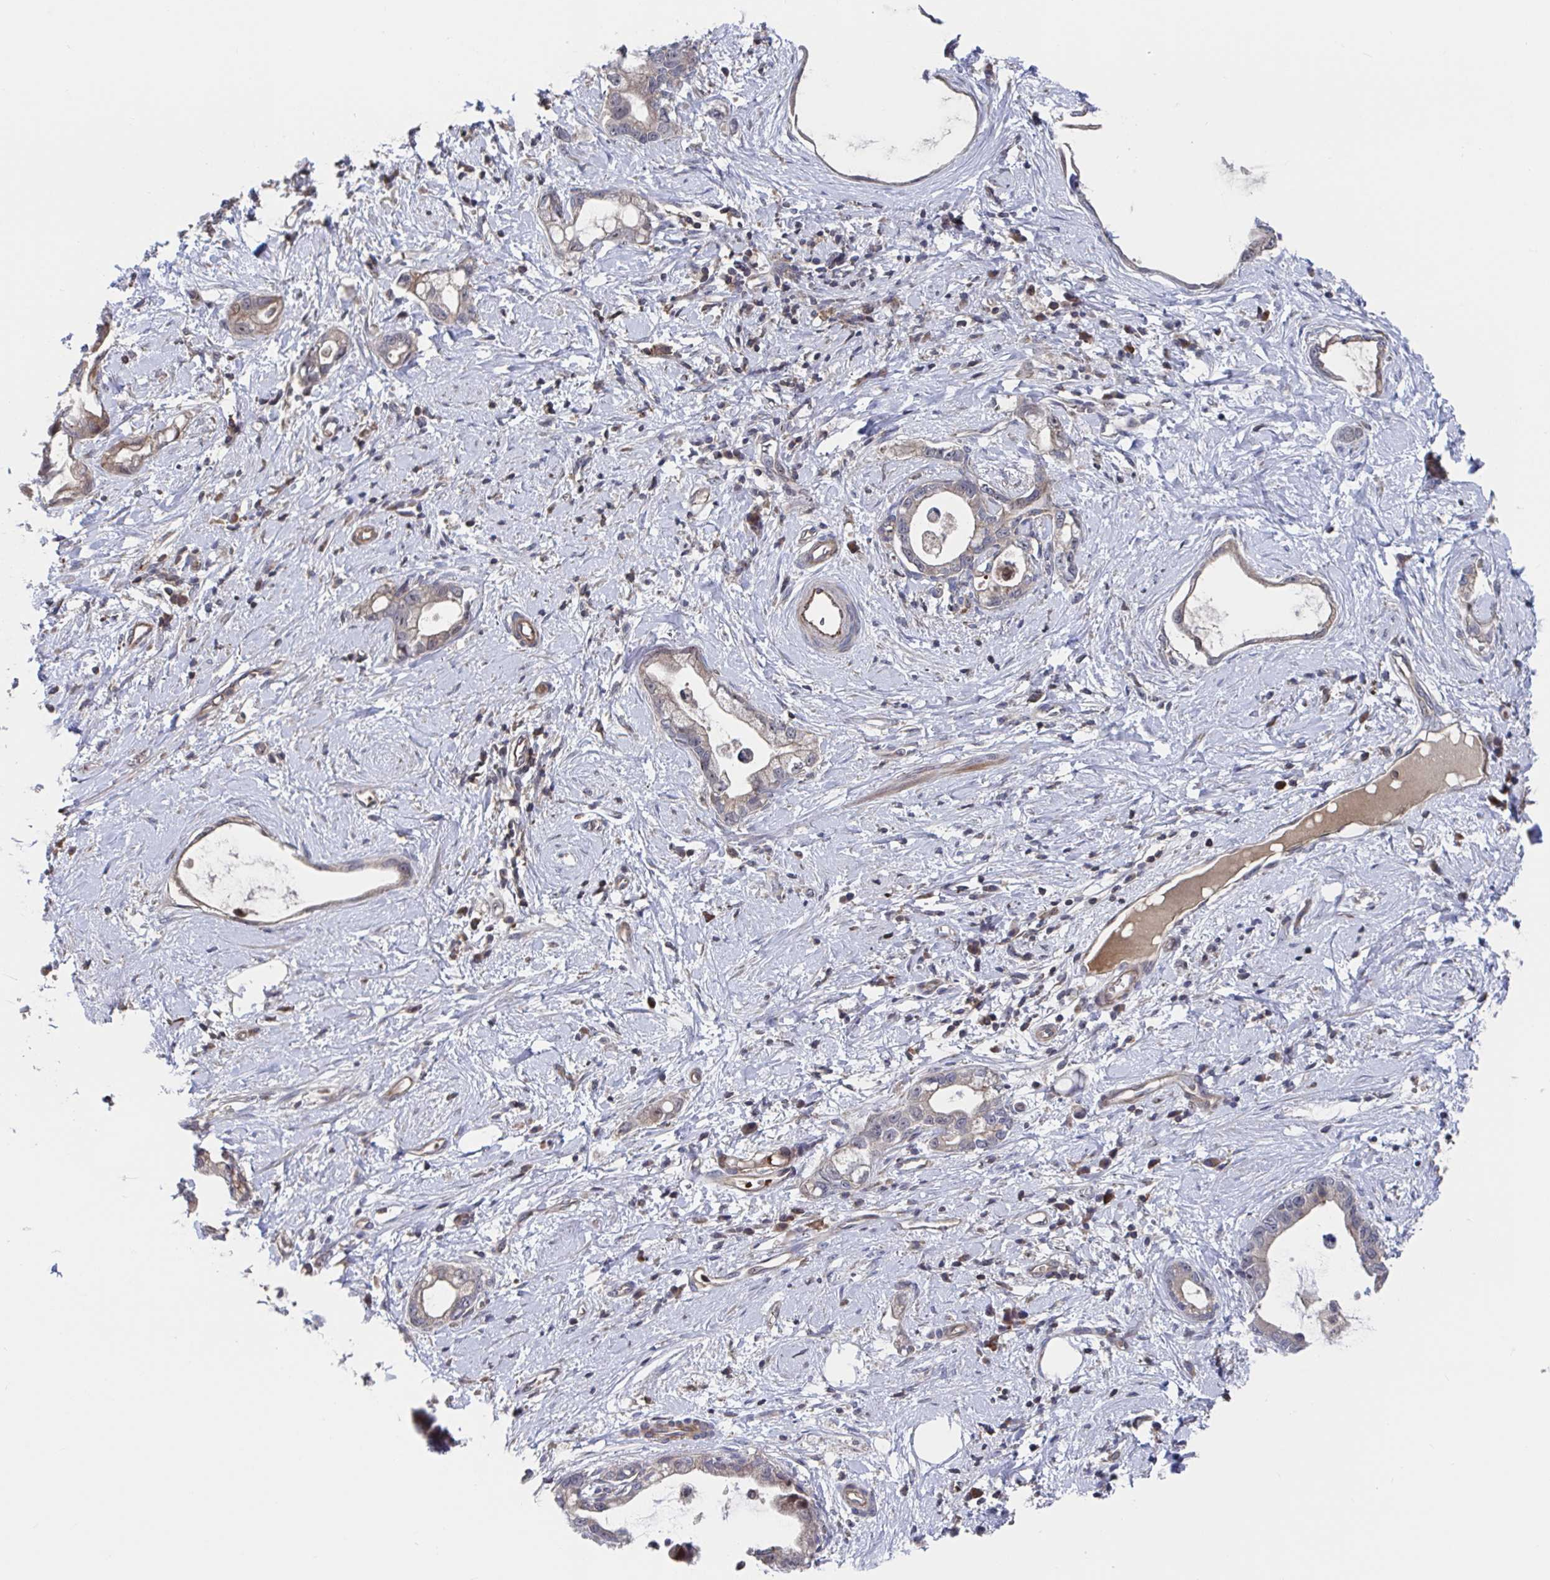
{"staining": {"intensity": "moderate", "quantity": "25%-75%", "location": "cytoplasmic/membranous"}, "tissue": "stomach cancer", "cell_type": "Tumor cells", "image_type": "cancer", "snomed": [{"axis": "morphology", "description": "Adenocarcinoma, NOS"}, {"axis": "topography", "description": "Stomach"}], "caption": "Immunohistochemical staining of stomach cancer reveals medium levels of moderate cytoplasmic/membranous protein staining in about 25%-75% of tumor cells.", "gene": "DHRS12", "patient": {"sex": "male", "age": 55}}